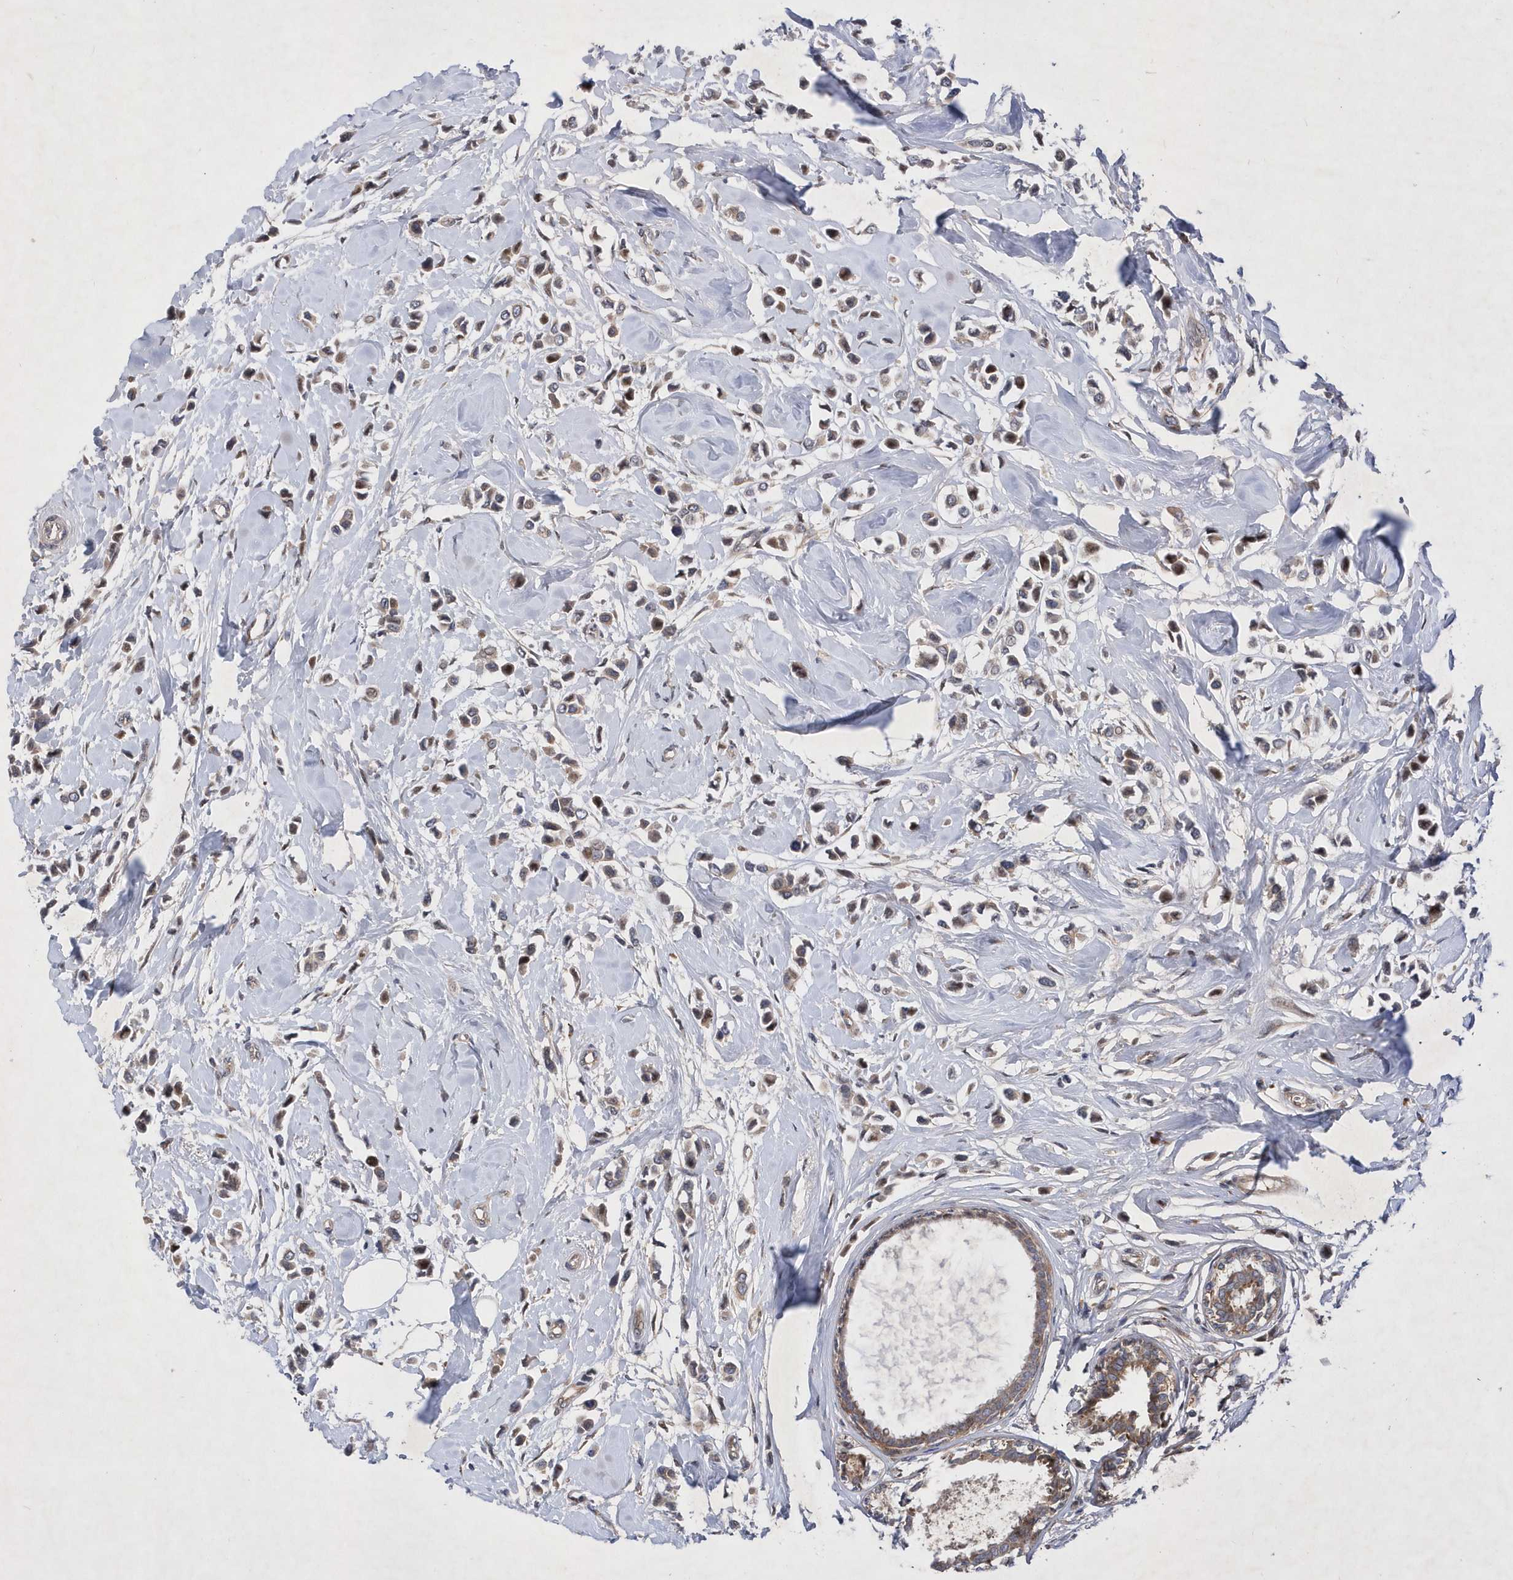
{"staining": {"intensity": "moderate", "quantity": ">75%", "location": "cytoplasmic/membranous,nuclear"}, "tissue": "breast cancer", "cell_type": "Tumor cells", "image_type": "cancer", "snomed": [{"axis": "morphology", "description": "Lobular carcinoma"}, {"axis": "topography", "description": "Breast"}], "caption": "A histopathology image showing moderate cytoplasmic/membranous and nuclear positivity in about >75% of tumor cells in lobular carcinoma (breast), as visualized by brown immunohistochemical staining.", "gene": "LONRF2", "patient": {"sex": "female", "age": 51}}